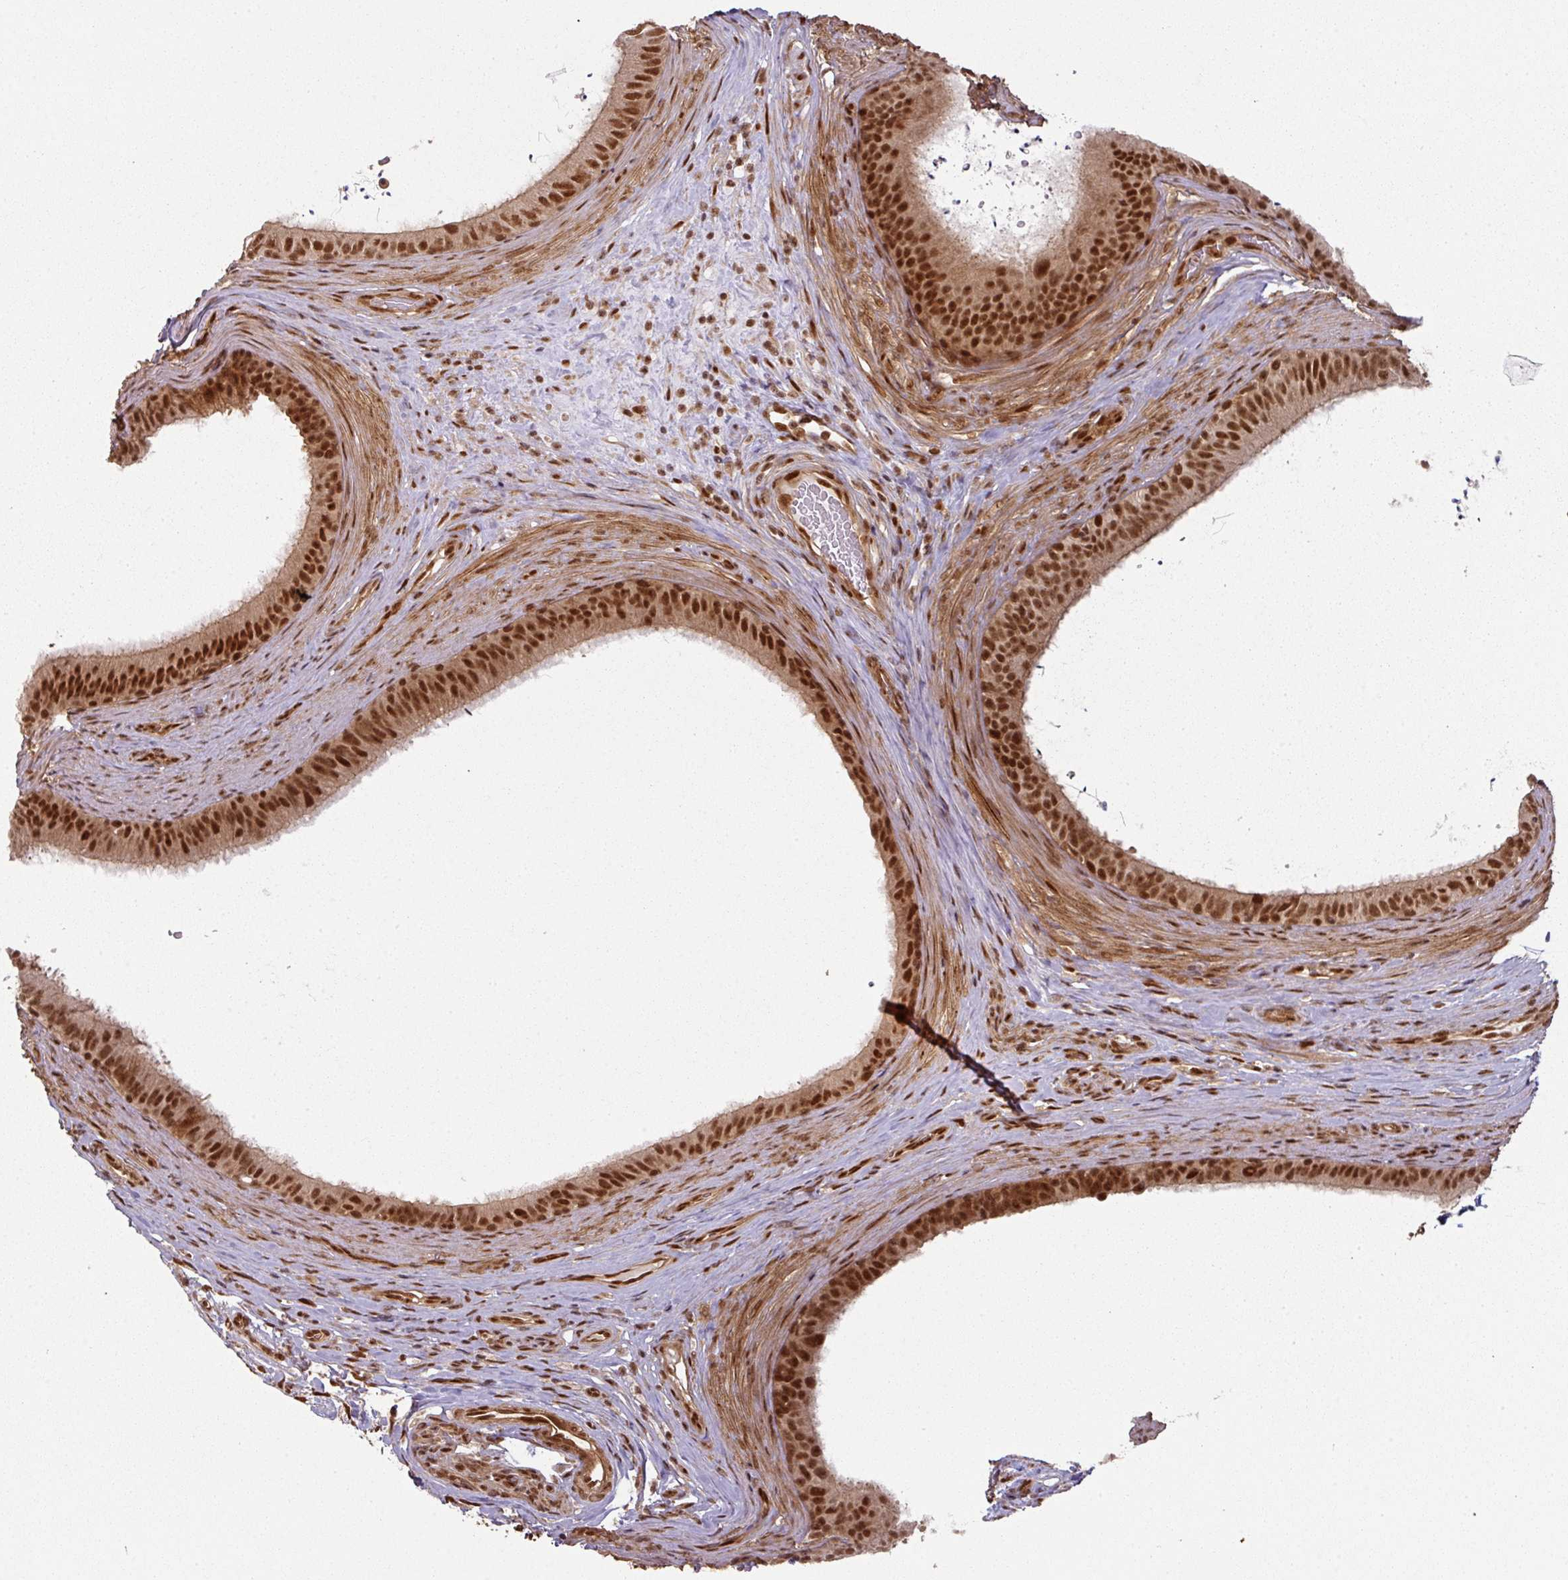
{"staining": {"intensity": "strong", "quantity": ">75%", "location": "cytoplasmic/membranous,nuclear"}, "tissue": "epididymis", "cell_type": "Glandular cells", "image_type": "normal", "snomed": [{"axis": "morphology", "description": "Normal tissue, NOS"}, {"axis": "topography", "description": "Testis"}, {"axis": "topography", "description": "Epididymis"}], "caption": "Immunohistochemical staining of benign epididymis displays >75% levels of strong cytoplasmic/membranous,nuclear protein staining in about >75% of glandular cells. (DAB = brown stain, brightfield microscopy at high magnification).", "gene": "SIK3", "patient": {"sex": "male", "age": 41}}